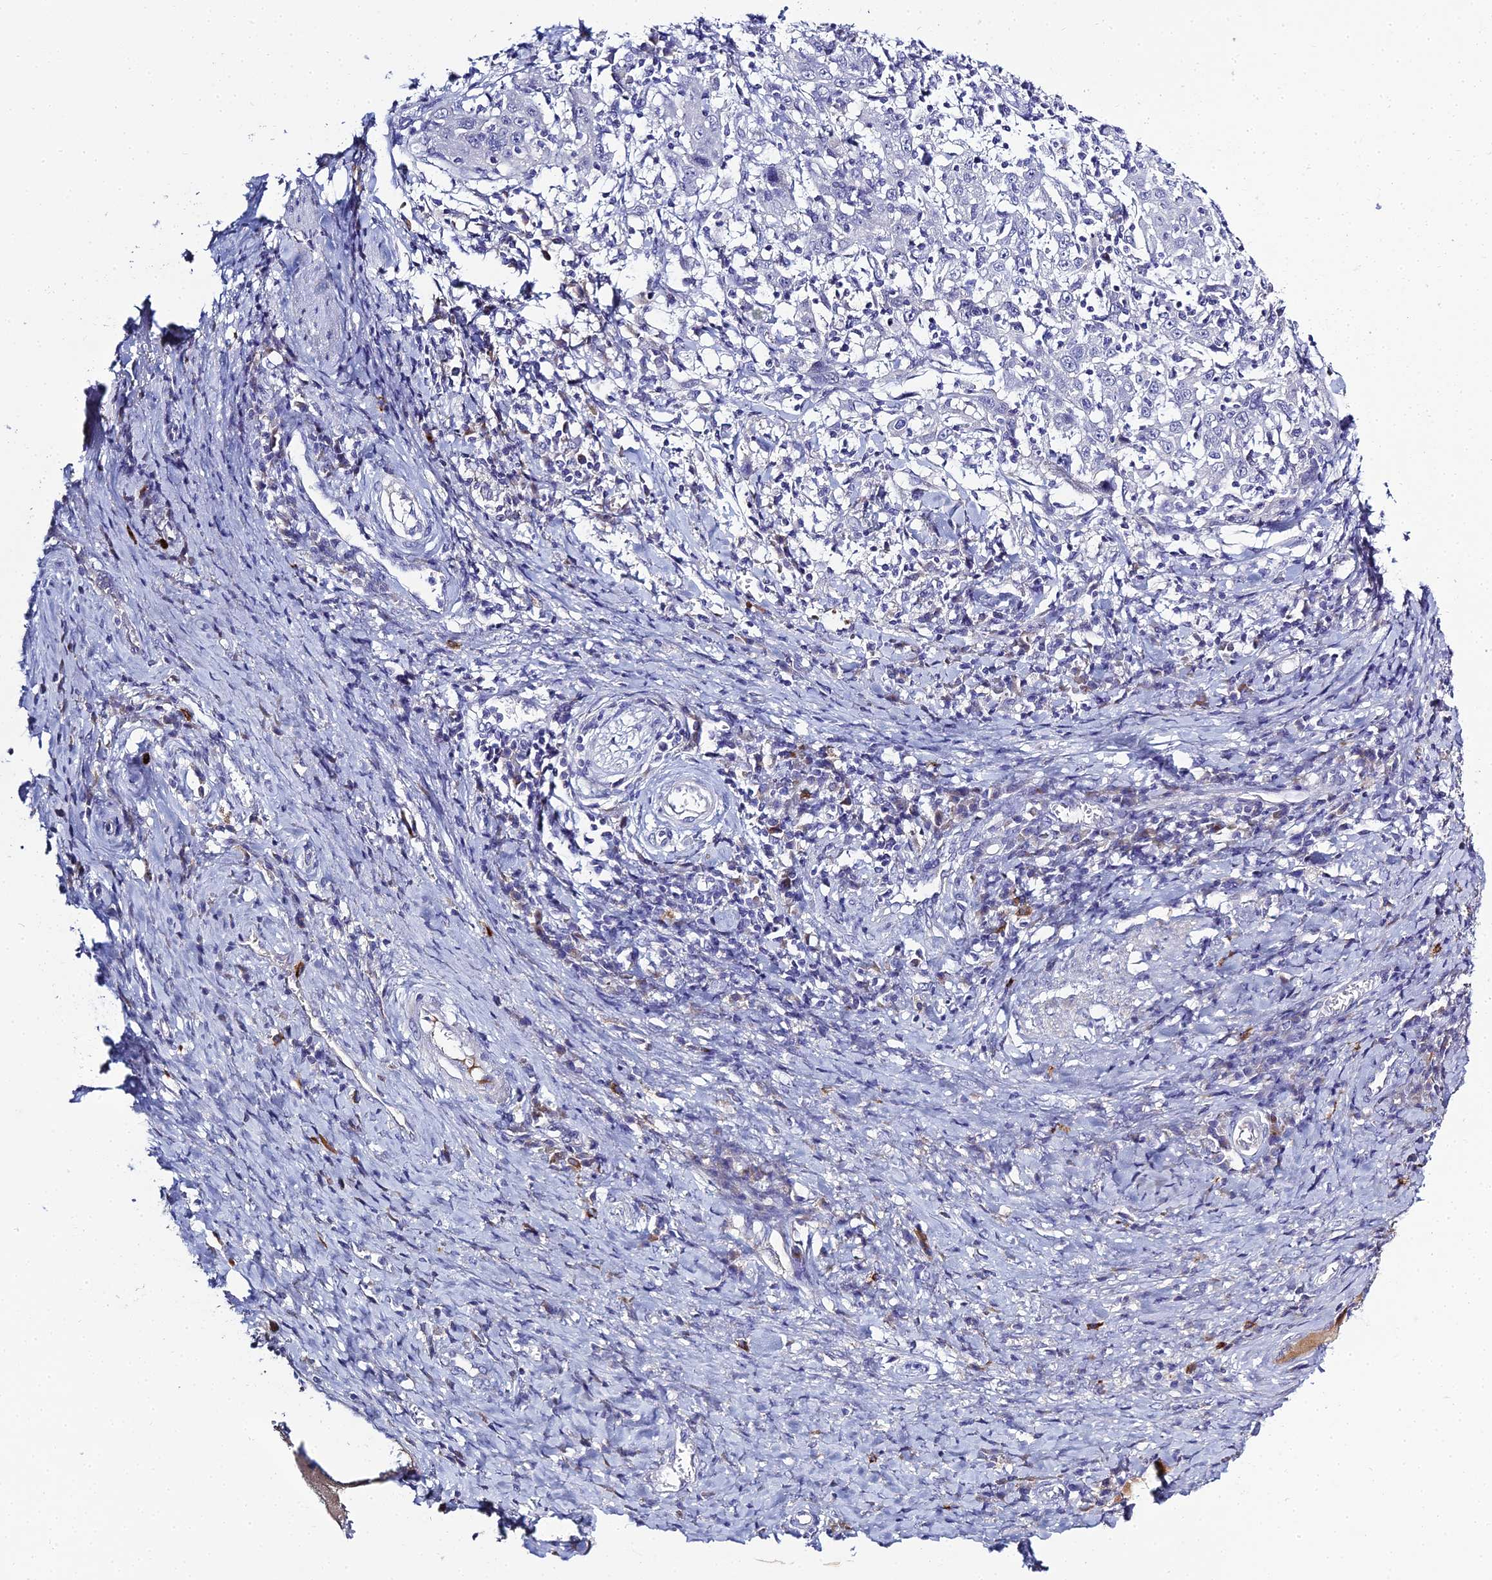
{"staining": {"intensity": "negative", "quantity": "none", "location": "none"}, "tissue": "cervical cancer", "cell_type": "Tumor cells", "image_type": "cancer", "snomed": [{"axis": "morphology", "description": "Squamous cell carcinoma, NOS"}, {"axis": "topography", "description": "Cervix"}], "caption": "High magnification brightfield microscopy of cervical squamous cell carcinoma stained with DAB (3,3'-diaminobenzidine) (brown) and counterstained with hematoxylin (blue): tumor cells show no significant expression.", "gene": "MUC13", "patient": {"sex": "female", "age": 46}}